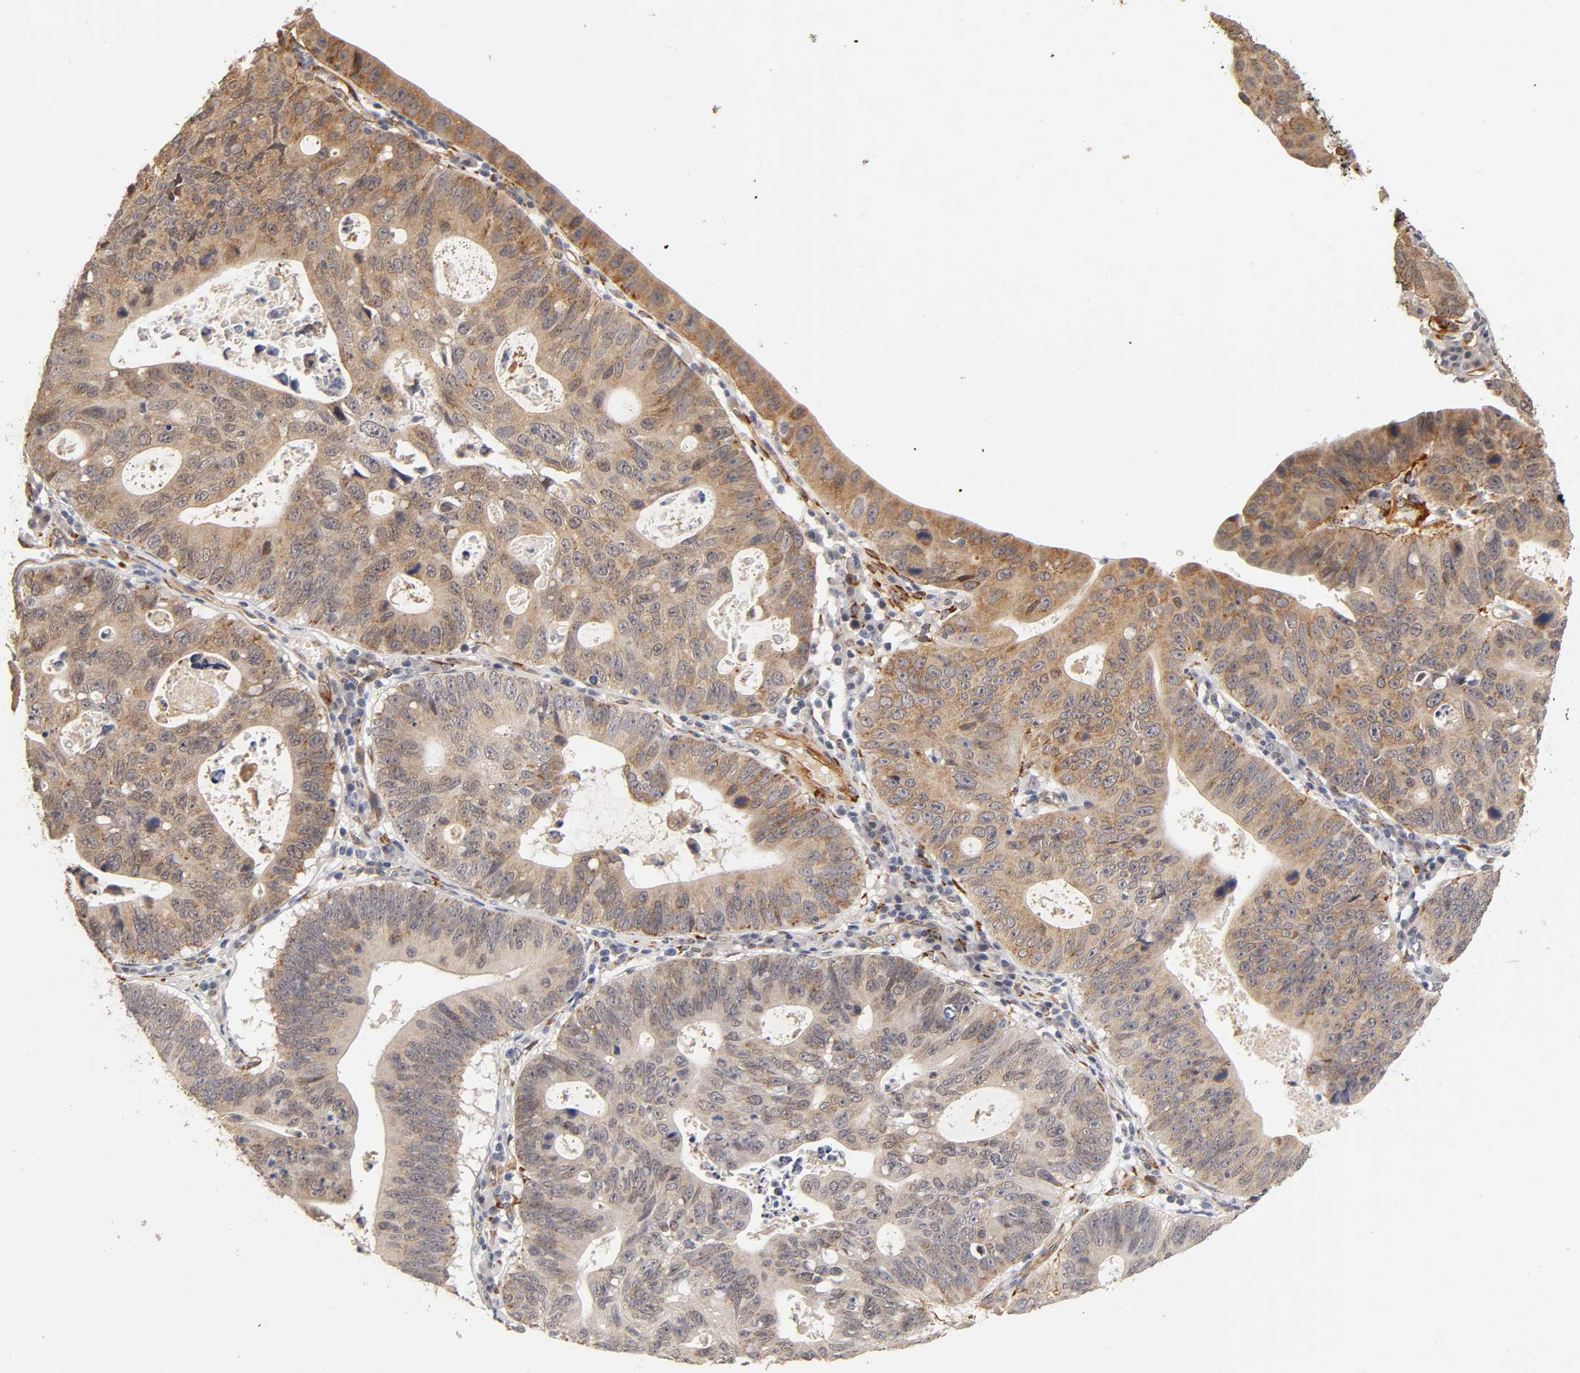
{"staining": {"intensity": "moderate", "quantity": ">75%", "location": "cytoplasmic/membranous"}, "tissue": "stomach cancer", "cell_type": "Tumor cells", "image_type": "cancer", "snomed": [{"axis": "morphology", "description": "Adenocarcinoma, NOS"}, {"axis": "topography", "description": "Stomach"}], "caption": "This is a micrograph of IHC staining of stomach cancer, which shows moderate positivity in the cytoplasmic/membranous of tumor cells.", "gene": "LAMB1", "patient": {"sex": "male", "age": 59}}